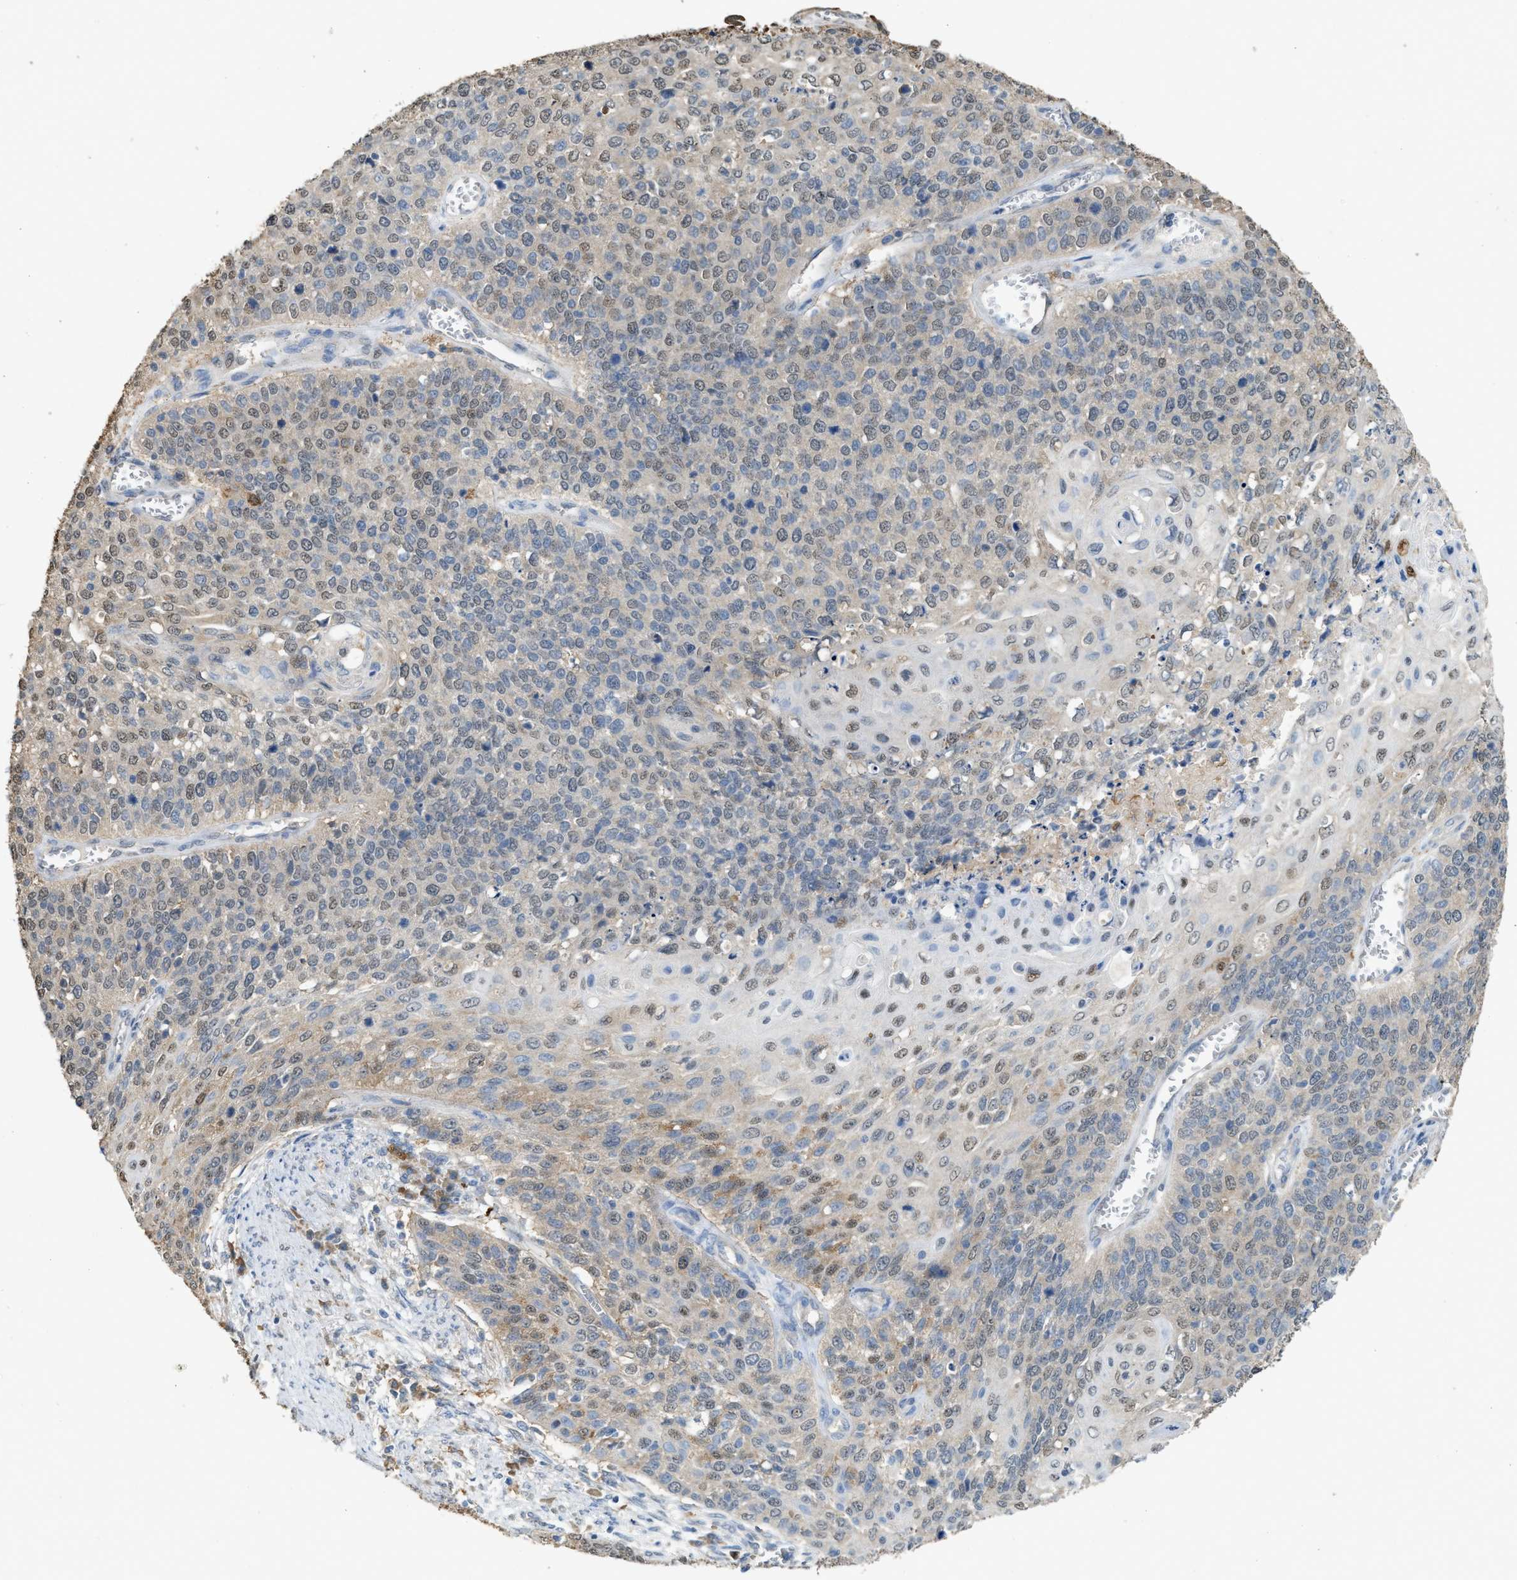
{"staining": {"intensity": "weak", "quantity": "25%-75%", "location": "cytoplasmic/membranous,nuclear"}, "tissue": "cervical cancer", "cell_type": "Tumor cells", "image_type": "cancer", "snomed": [{"axis": "morphology", "description": "Squamous cell carcinoma, NOS"}, {"axis": "topography", "description": "Cervix"}], "caption": "The micrograph demonstrates a brown stain indicating the presence of a protein in the cytoplasmic/membranous and nuclear of tumor cells in cervical cancer (squamous cell carcinoma).", "gene": "GCN1", "patient": {"sex": "female", "age": 39}}